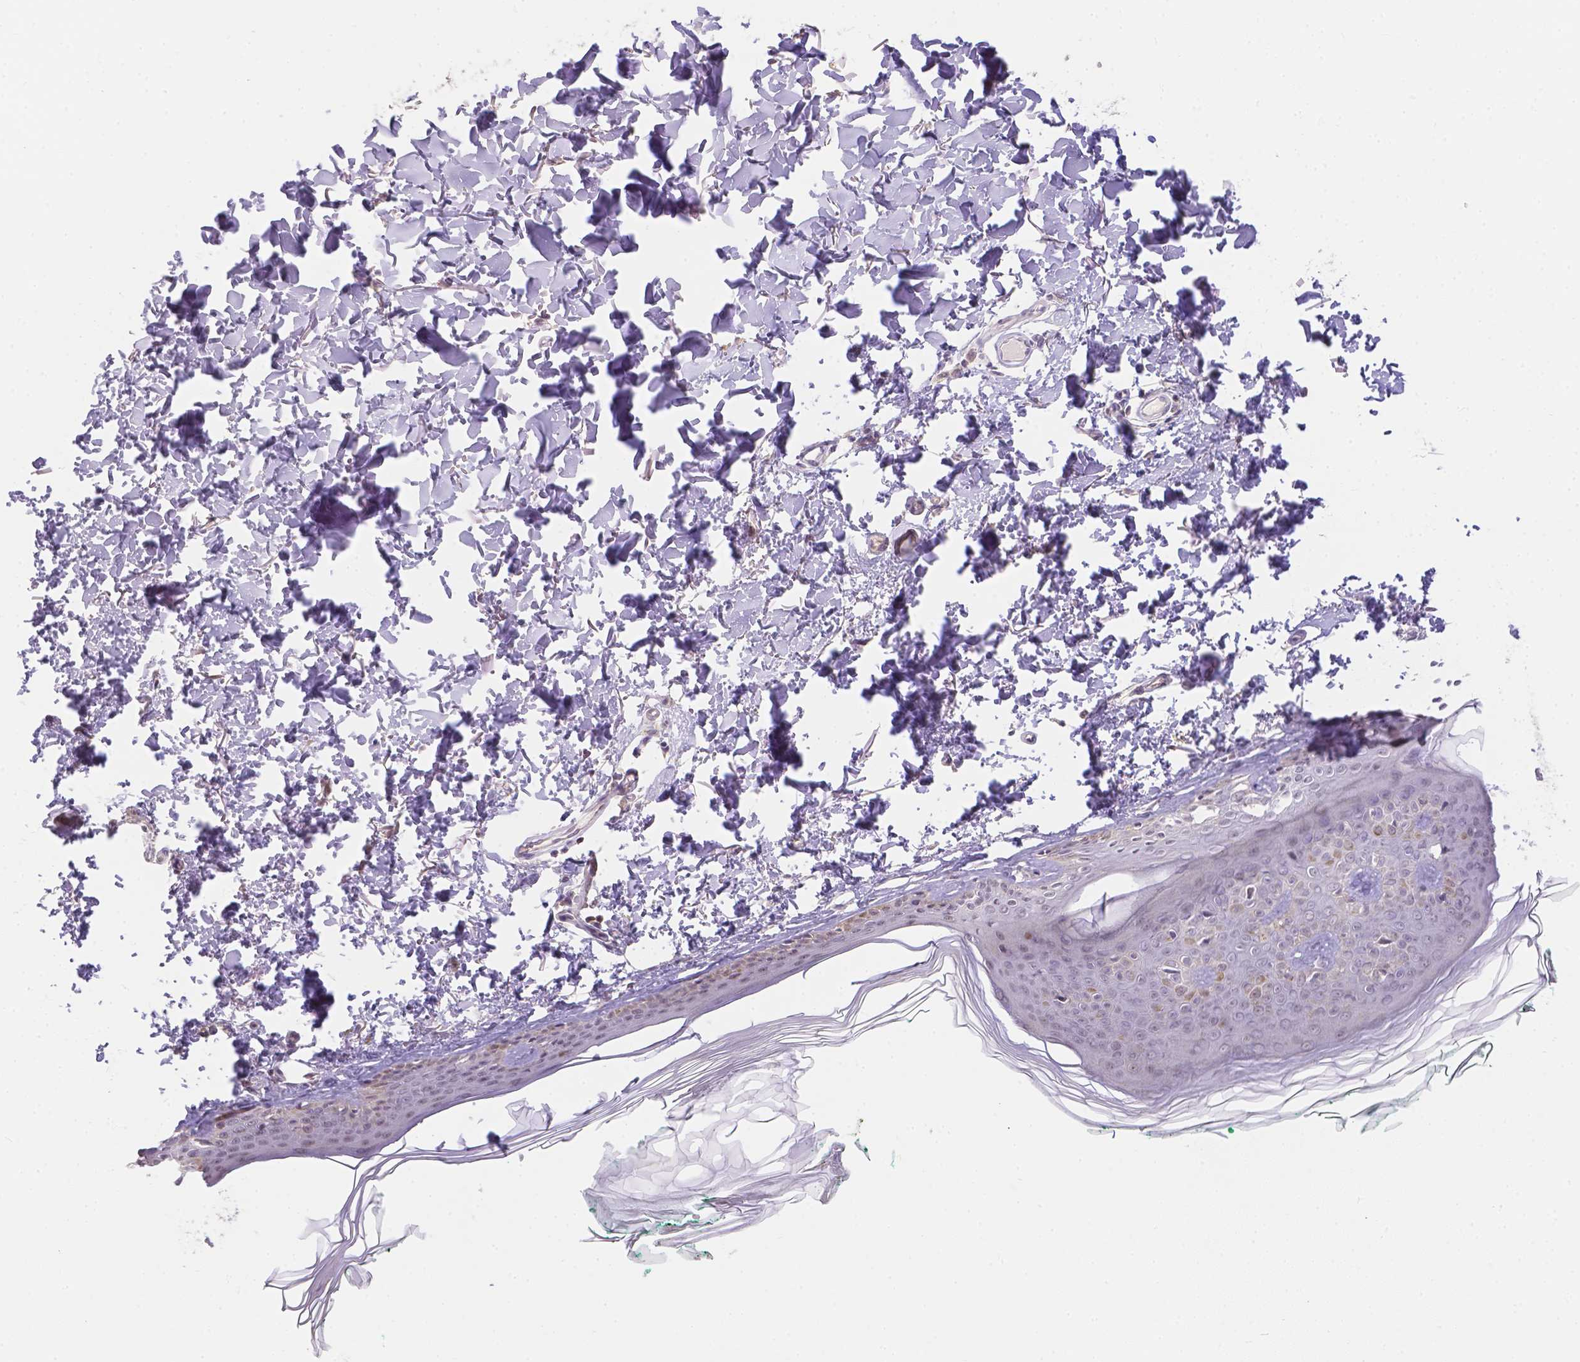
{"staining": {"intensity": "negative", "quantity": "none", "location": "none"}, "tissue": "skin", "cell_type": "Fibroblasts", "image_type": "normal", "snomed": [{"axis": "morphology", "description": "Normal tissue, NOS"}, {"axis": "topography", "description": "Skin"}, {"axis": "topography", "description": "Peripheral nerve tissue"}], "caption": "Immunohistochemical staining of normal skin shows no significant expression in fibroblasts. (DAB (3,3'-diaminobenzidine) IHC visualized using brightfield microscopy, high magnification).", "gene": "ZNF280B", "patient": {"sex": "female", "age": 45}}